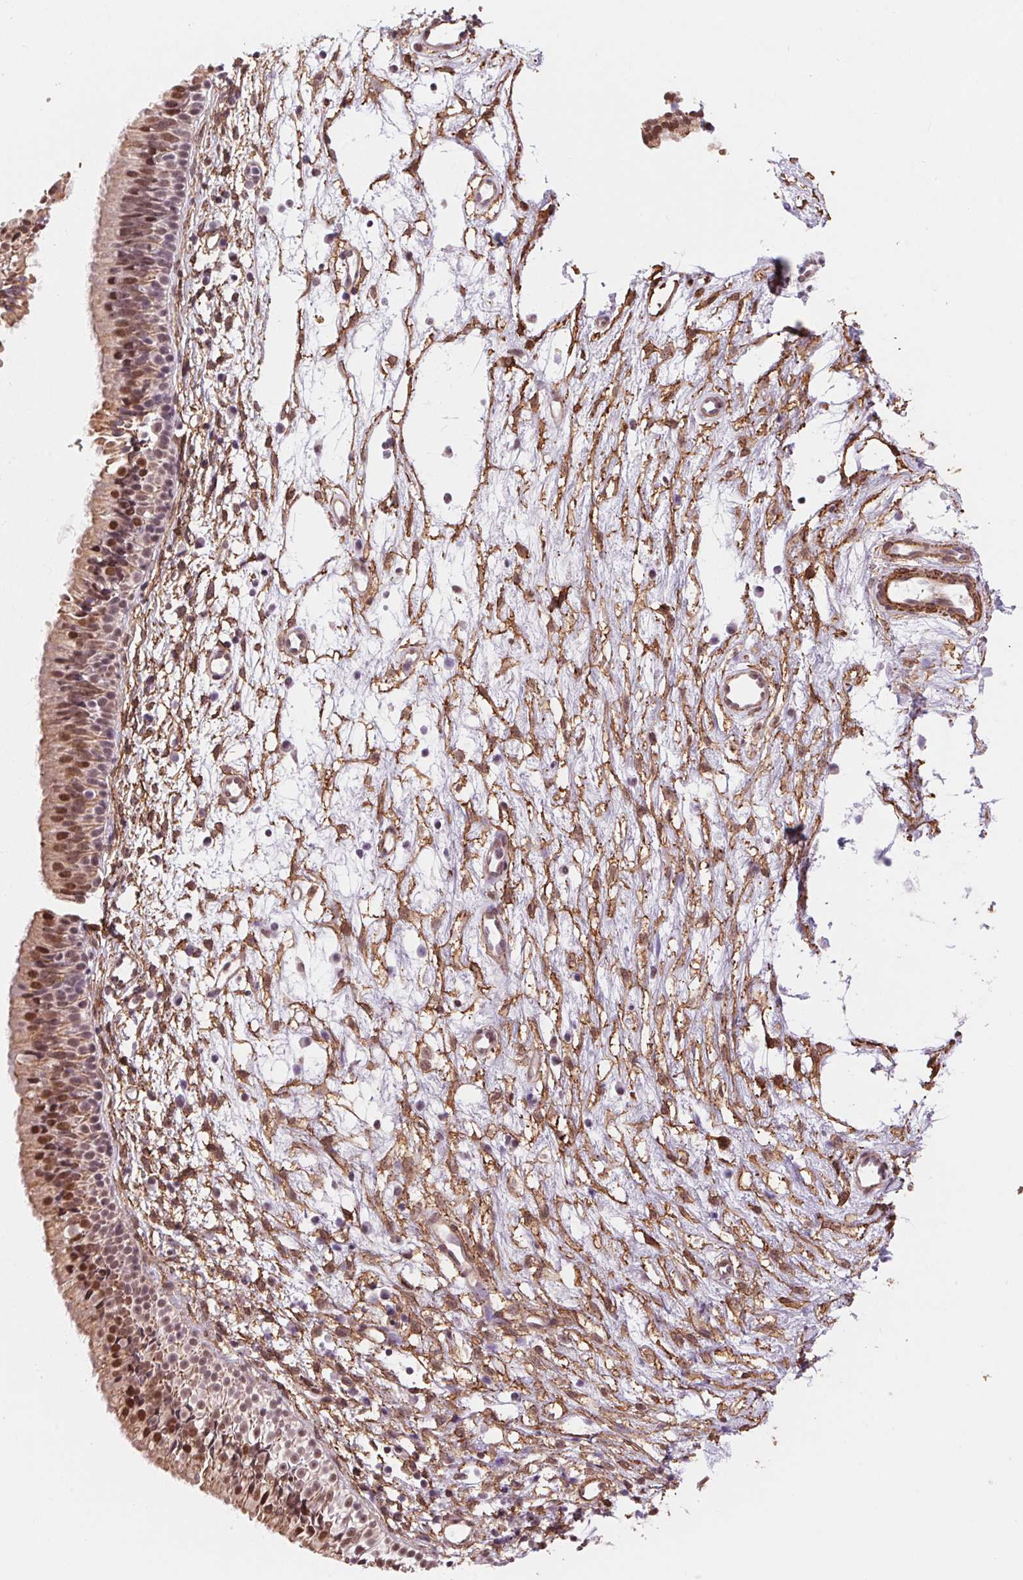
{"staining": {"intensity": "moderate", "quantity": ">75%", "location": "cytoplasmic/membranous,nuclear"}, "tissue": "nasopharynx", "cell_type": "Respiratory epithelial cells", "image_type": "normal", "snomed": [{"axis": "morphology", "description": "Normal tissue, NOS"}, {"axis": "topography", "description": "Nasopharynx"}], "caption": "Nasopharynx stained with DAB immunohistochemistry exhibits medium levels of moderate cytoplasmic/membranous,nuclear expression in approximately >75% of respiratory epithelial cells. (IHC, brightfield microscopy, high magnification).", "gene": "BCAT1", "patient": {"sex": "male", "age": 24}}